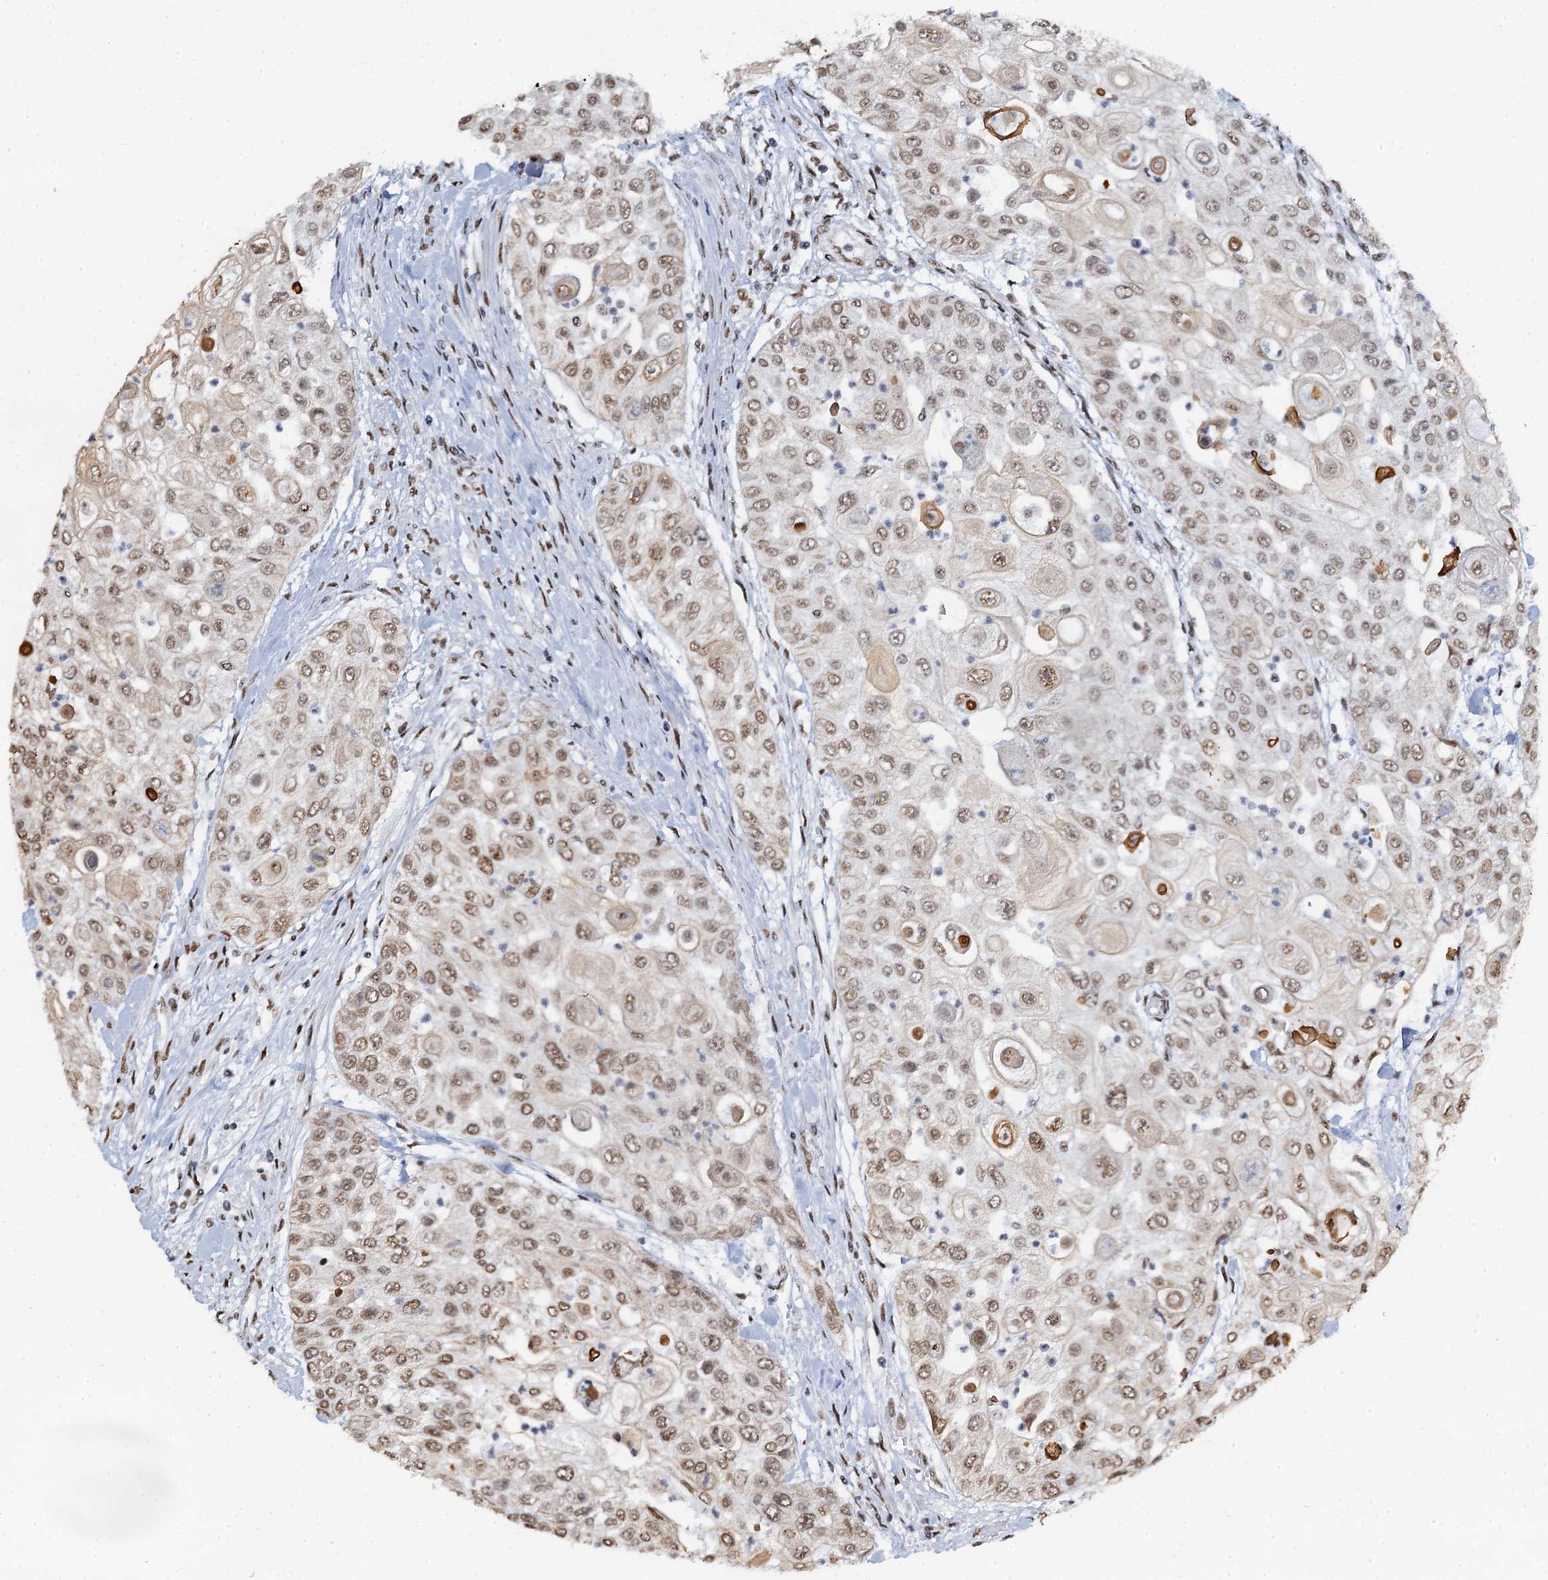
{"staining": {"intensity": "moderate", "quantity": "25%-75%", "location": "nuclear"}, "tissue": "urothelial cancer", "cell_type": "Tumor cells", "image_type": "cancer", "snomed": [{"axis": "morphology", "description": "Urothelial carcinoma, High grade"}, {"axis": "topography", "description": "Urinary bladder"}], "caption": "Immunohistochemical staining of urothelial cancer reveals medium levels of moderate nuclear protein staining in approximately 25%-75% of tumor cells. The staining is performed using DAB (3,3'-diaminobenzidine) brown chromogen to label protein expression. The nuclei are counter-stained blue using hematoxylin.", "gene": "ZNF609", "patient": {"sex": "female", "age": 79}}